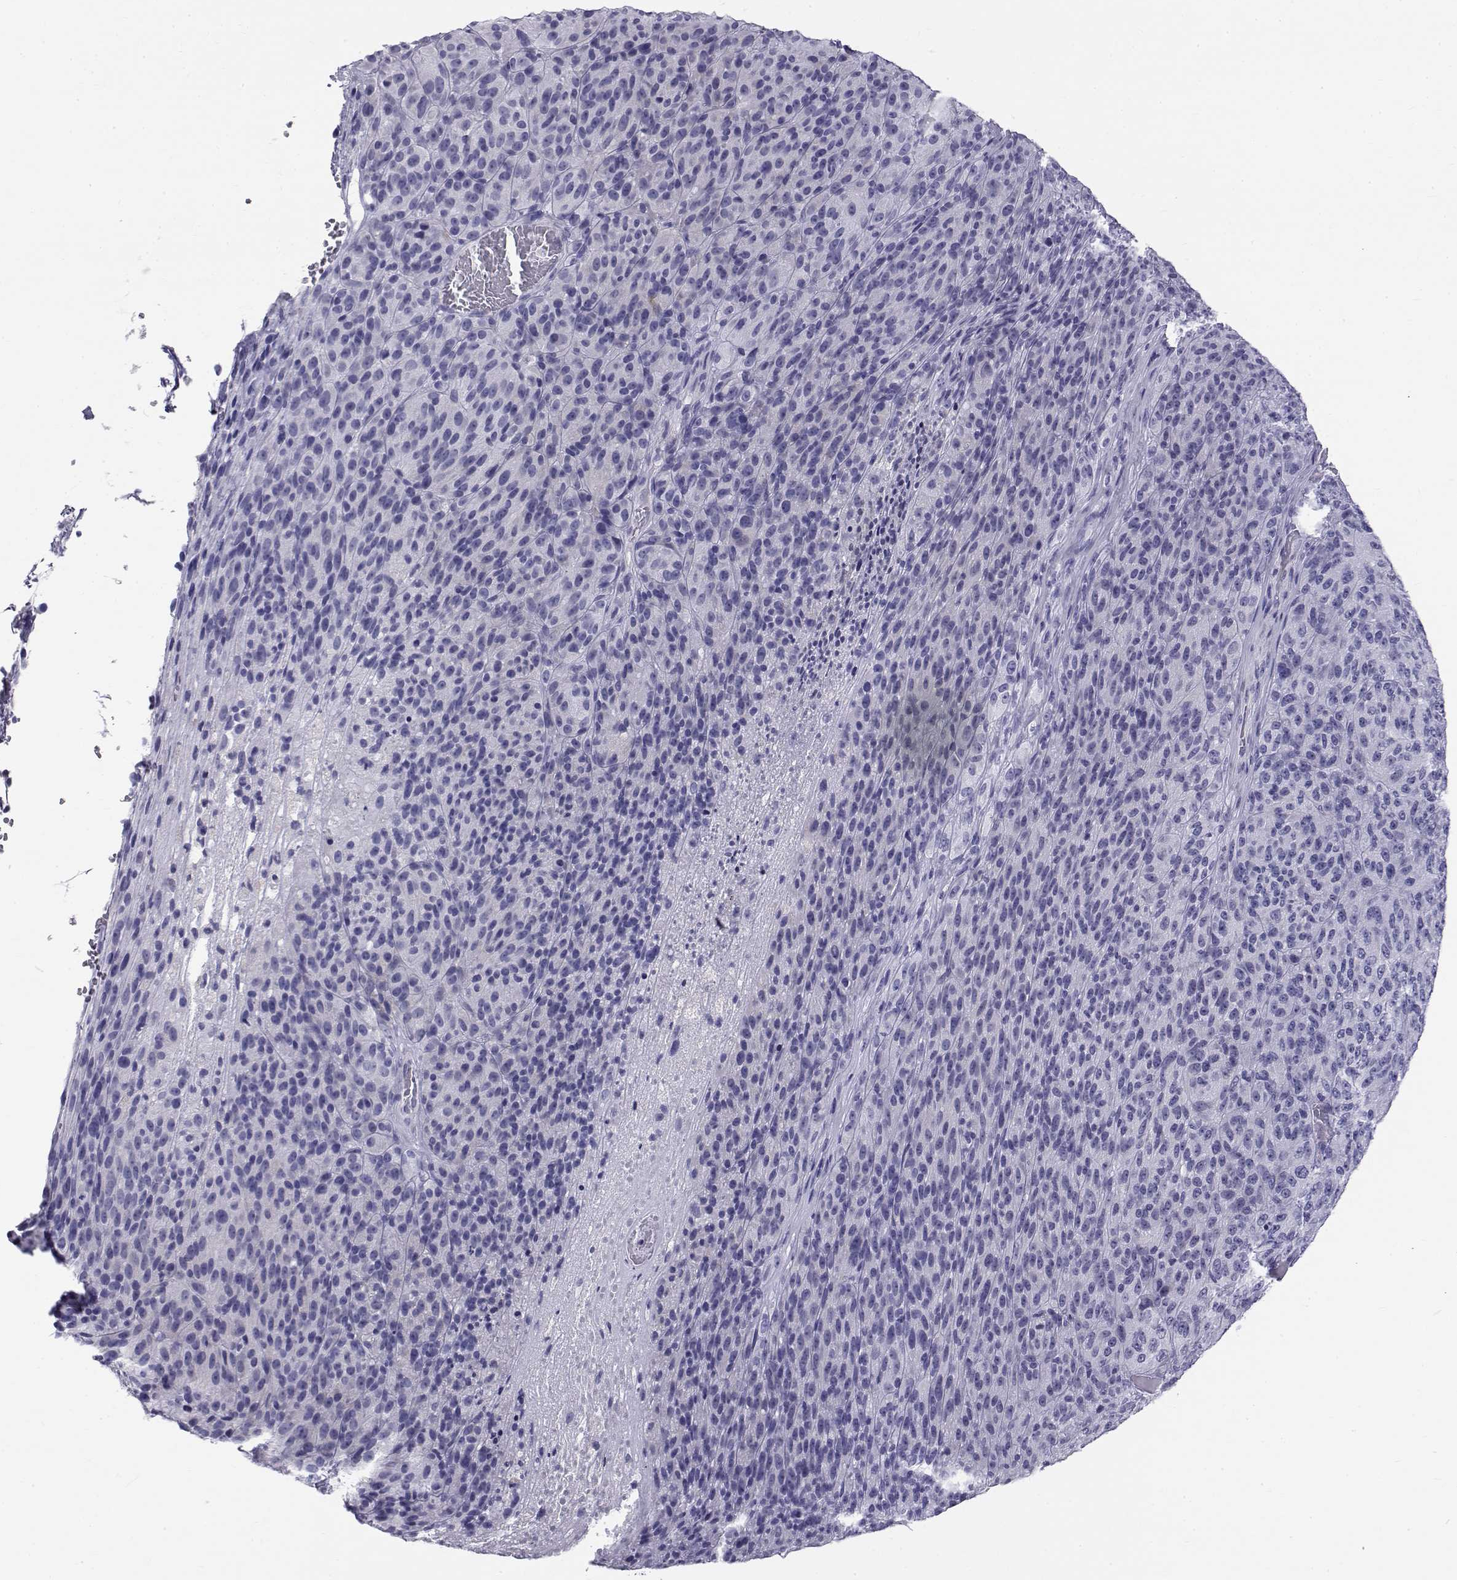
{"staining": {"intensity": "negative", "quantity": "none", "location": "none"}, "tissue": "melanoma", "cell_type": "Tumor cells", "image_type": "cancer", "snomed": [{"axis": "morphology", "description": "Malignant melanoma, Metastatic site"}, {"axis": "topography", "description": "Brain"}], "caption": "Tumor cells are negative for brown protein staining in melanoma.", "gene": "RNASE12", "patient": {"sex": "female", "age": 56}}